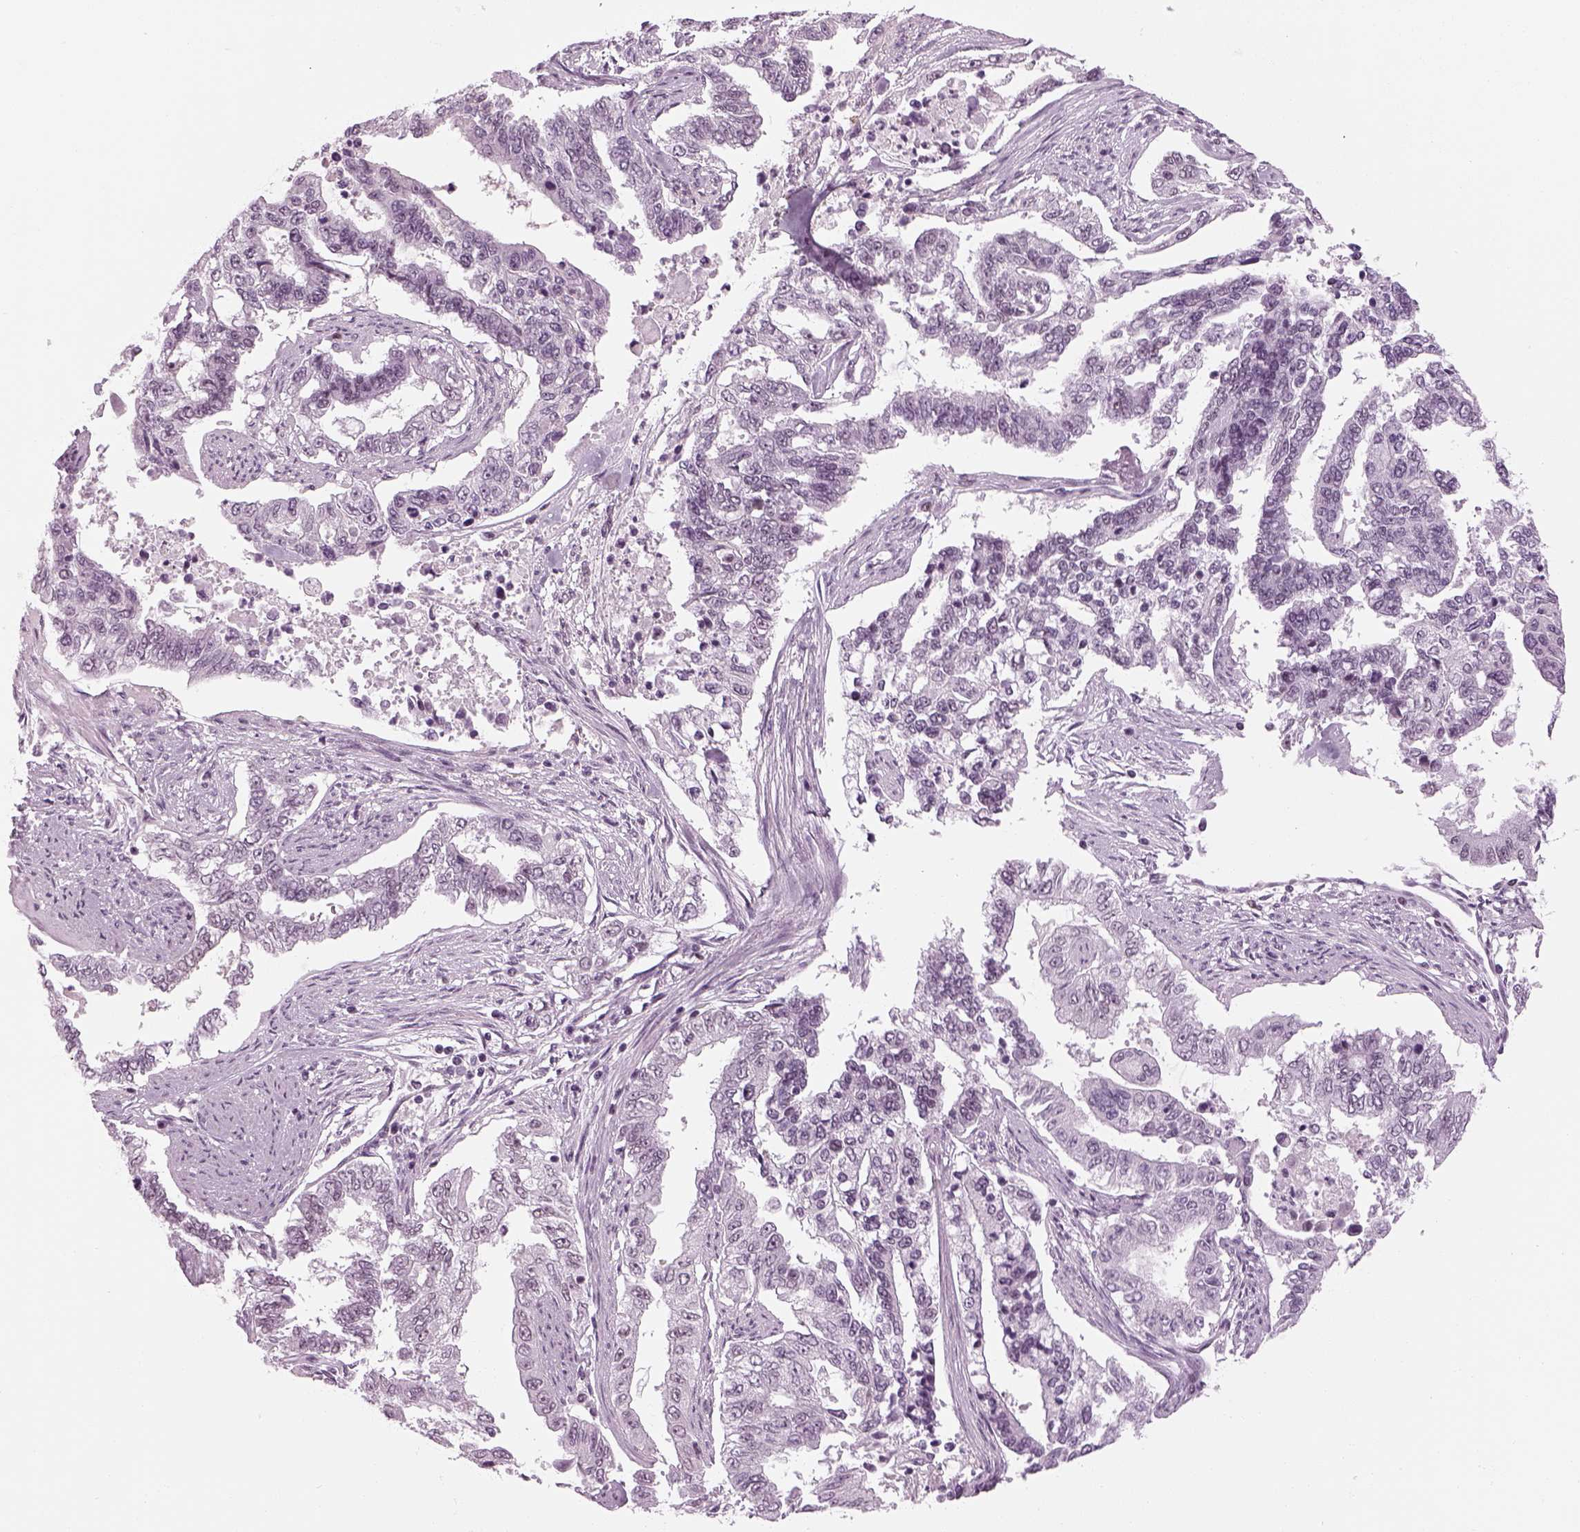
{"staining": {"intensity": "negative", "quantity": "none", "location": "none"}, "tissue": "endometrial cancer", "cell_type": "Tumor cells", "image_type": "cancer", "snomed": [{"axis": "morphology", "description": "Adenocarcinoma, NOS"}, {"axis": "topography", "description": "Uterus"}], "caption": "DAB (3,3'-diaminobenzidine) immunohistochemical staining of human endometrial cancer (adenocarcinoma) demonstrates no significant staining in tumor cells.", "gene": "KCNG2", "patient": {"sex": "female", "age": 59}}